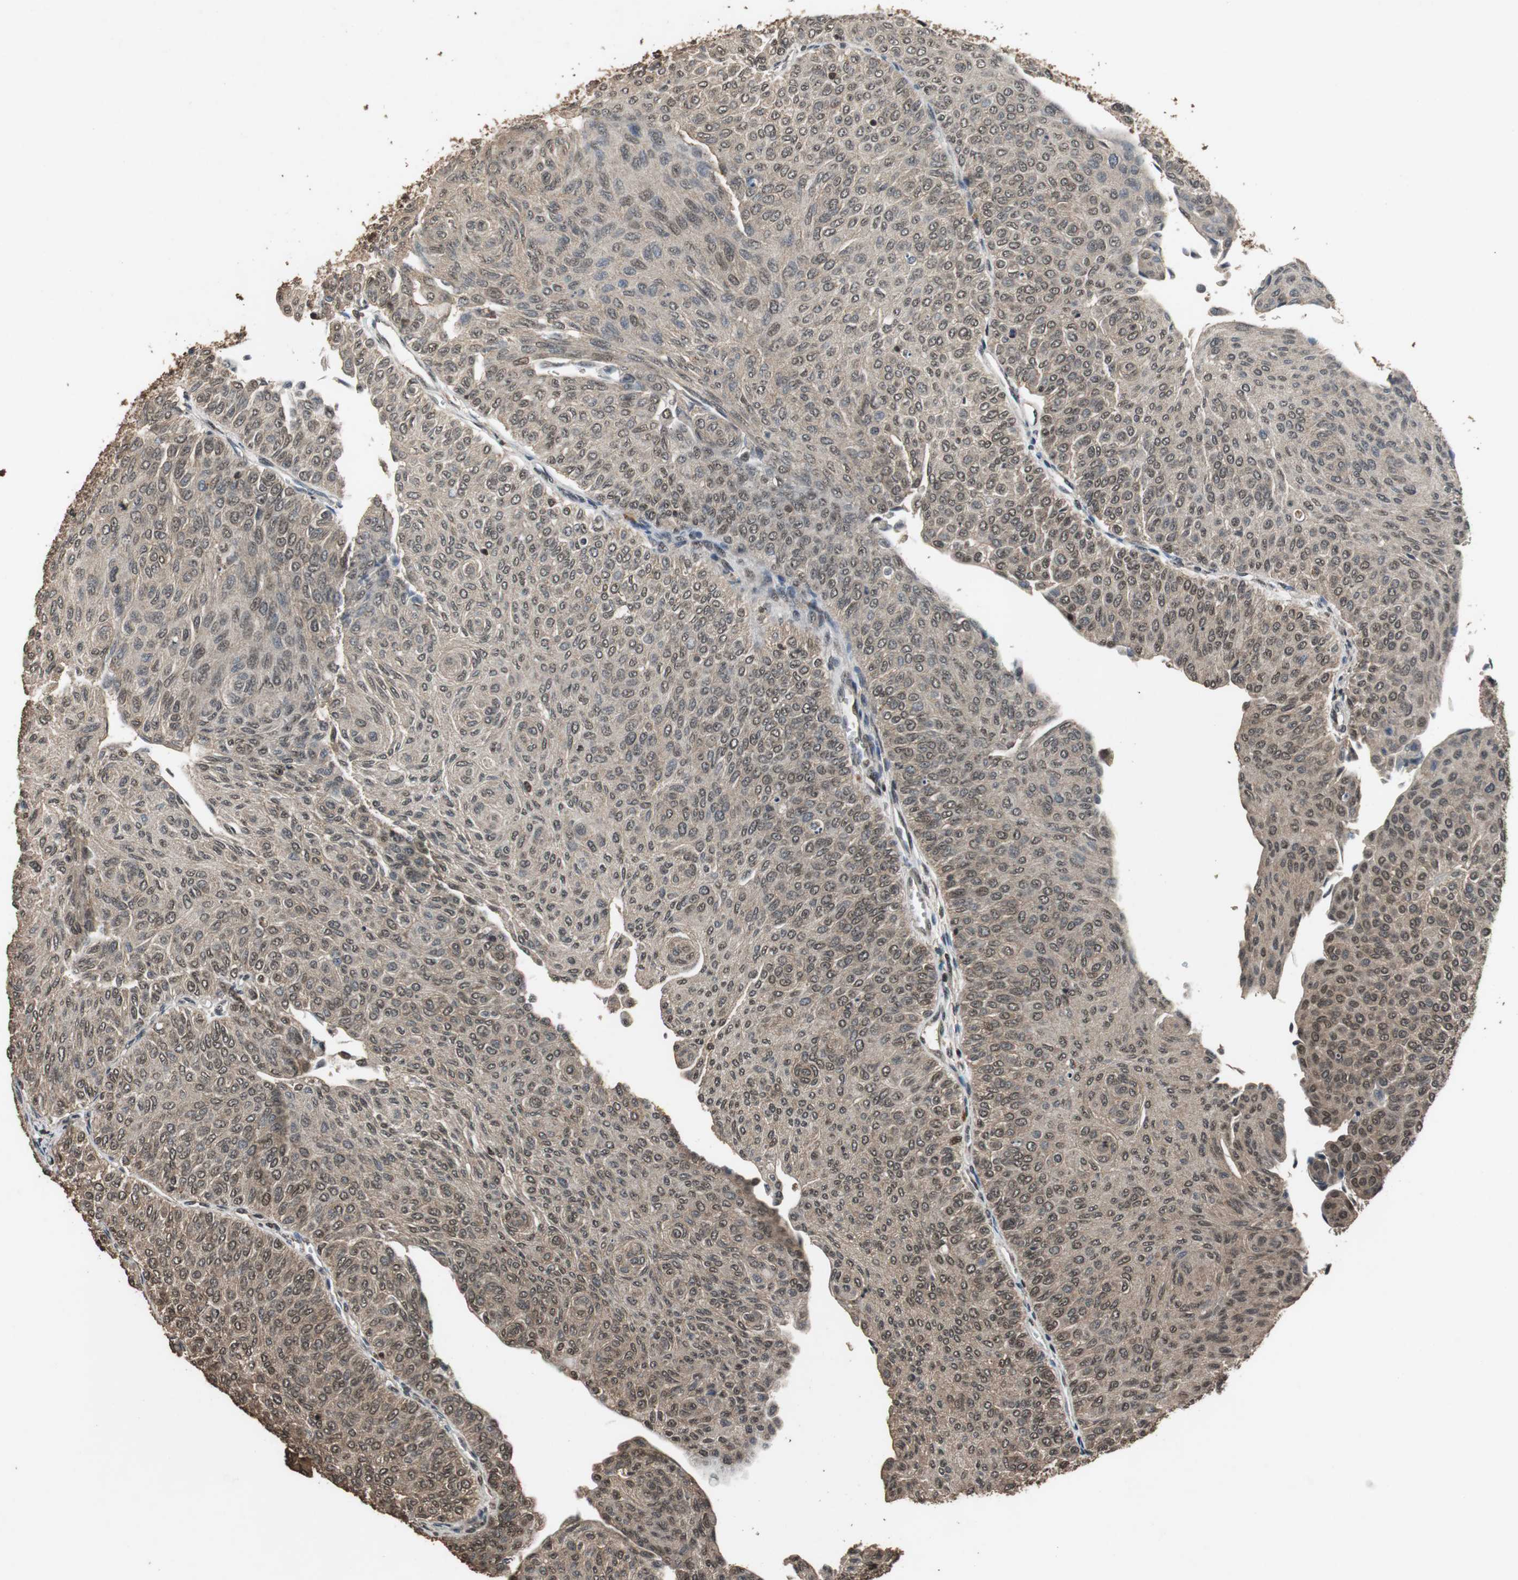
{"staining": {"intensity": "strong", "quantity": ">75%", "location": "cytoplasmic/membranous,nuclear"}, "tissue": "urothelial cancer", "cell_type": "Tumor cells", "image_type": "cancer", "snomed": [{"axis": "morphology", "description": "Urothelial carcinoma, Low grade"}, {"axis": "topography", "description": "Urinary bladder"}], "caption": "The photomicrograph exhibits staining of urothelial carcinoma (low-grade), revealing strong cytoplasmic/membranous and nuclear protein staining (brown color) within tumor cells.", "gene": "ZNF18", "patient": {"sex": "male", "age": 78}}